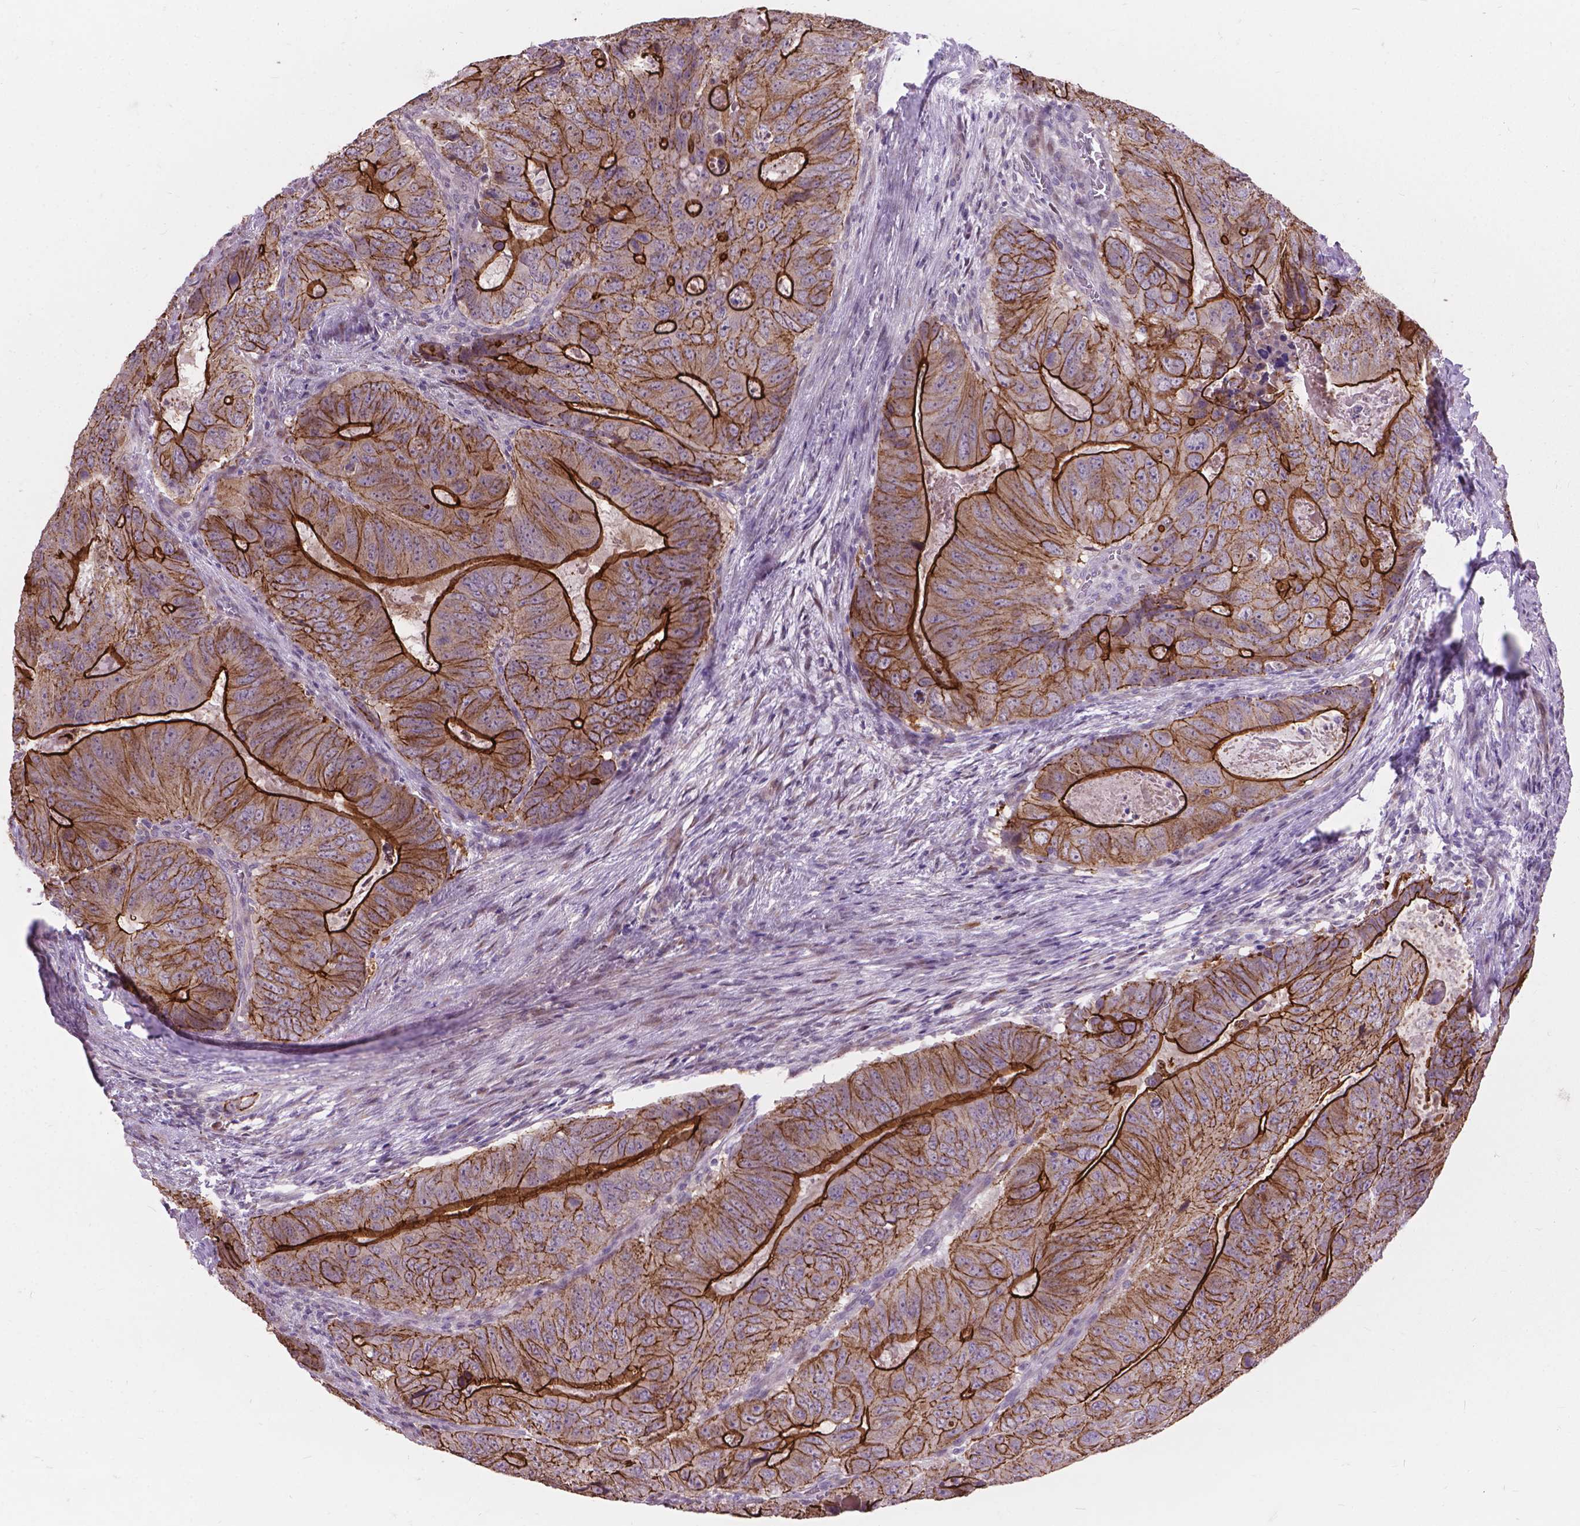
{"staining": {"intensity": "strong", "quantity": "25%-75%", "location": "cytoplasmic/membranous"}, "tissue": "colorectal cancer", "cell_type": "Tumor cells", "image_type": "cancer", "snomed": [{"axis": "morphology", "description": "Adenocarcinoma, NOS"}, {"axis": "topography", "description": "Colon"}], "caption": "Brown immunohistochemical staining in colorectal cancer shows strong cytoplasmic/membranous positivity in about 25%-75% of tumor cells.", "gene": "MYH14", "patient": {"sex": "male", "age": 79}}